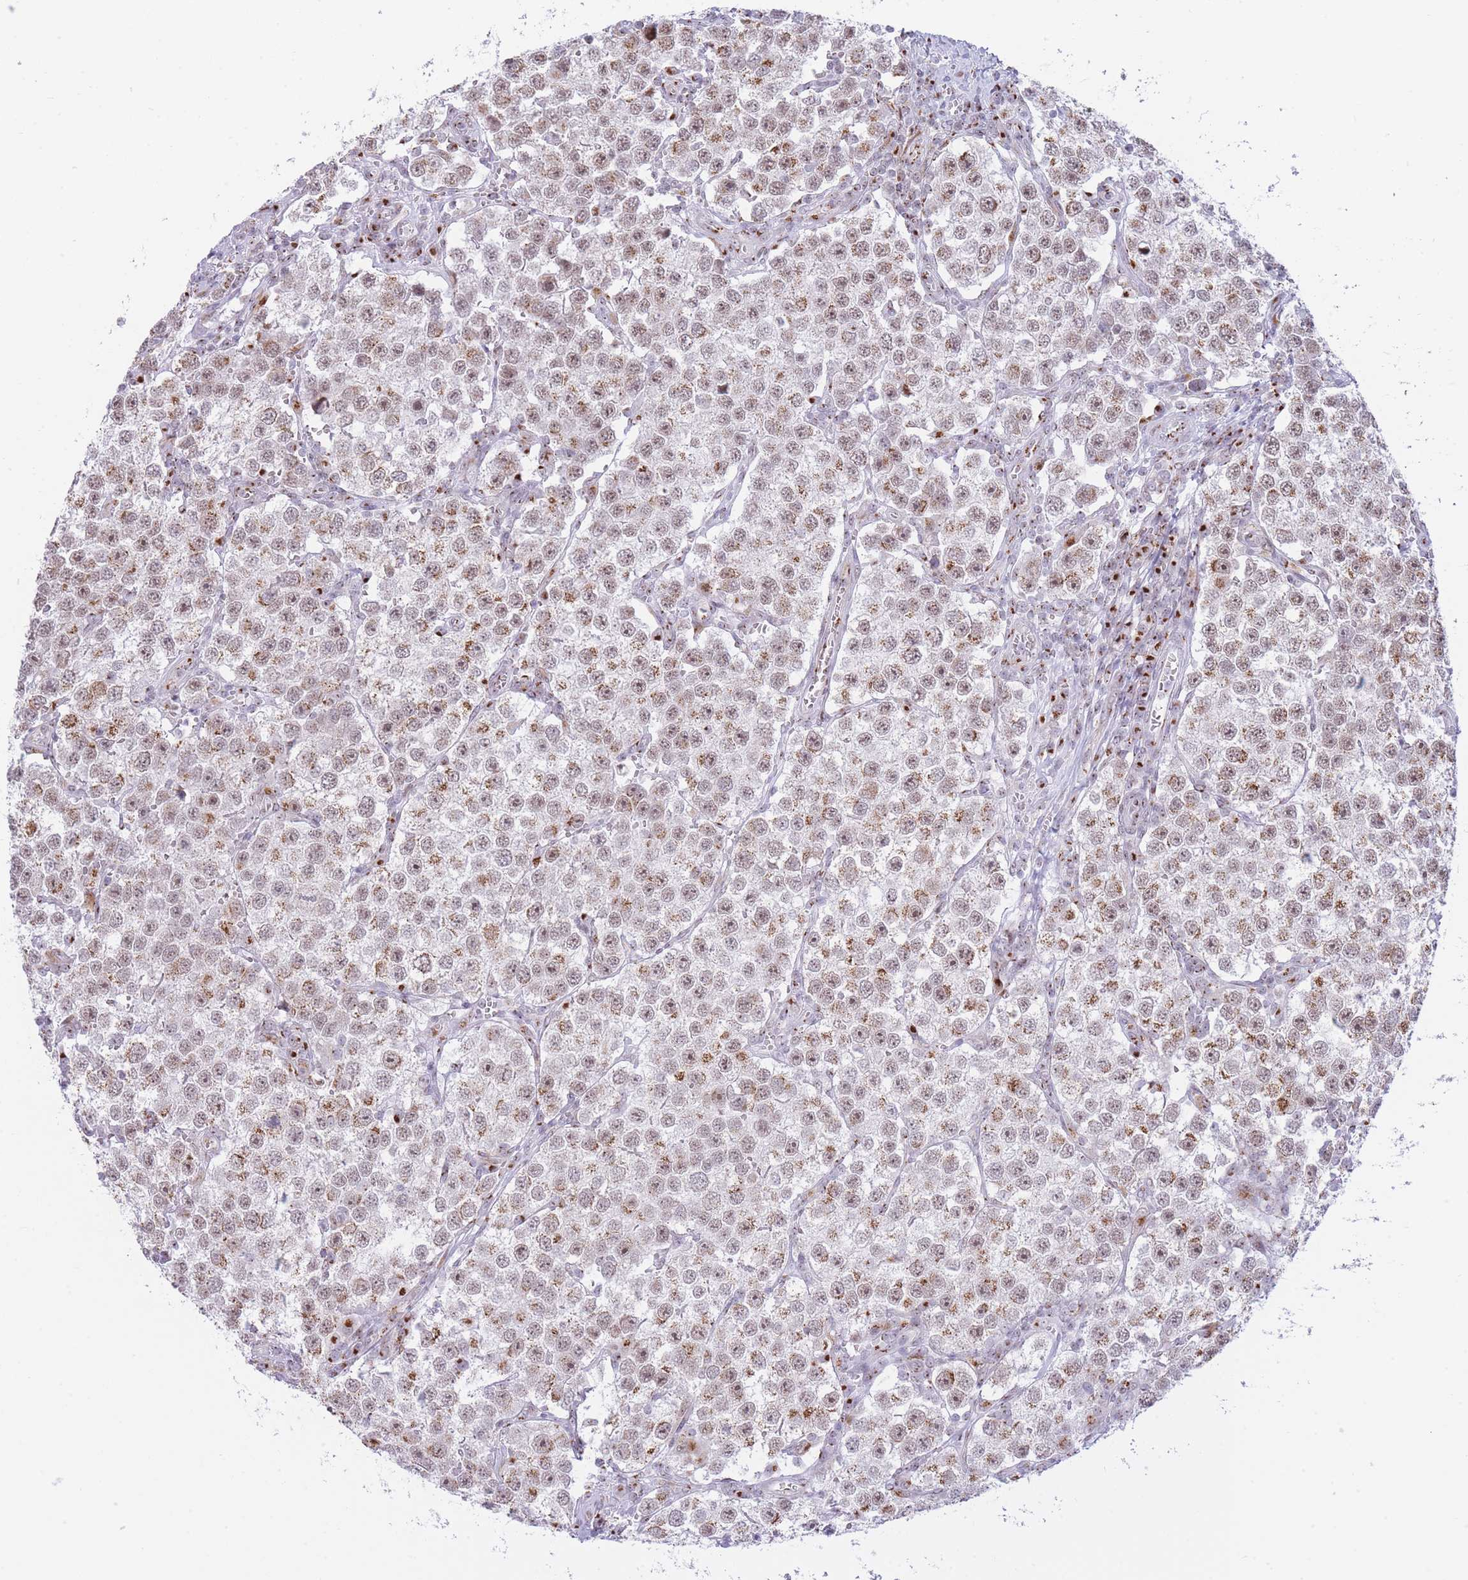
{"staining": {"intensity": "moderate", "quantity": ">75%", "location": "cytoplasmic/membranous,nuclear"}, "tissue": "testis cancer", "cell_type": "Tumor cells", "image_type": "cancer", "snomed": [{"axis": "morphology", "description": "Seminoma, NOS"}, {"axis": "topography", "description": "Testis"}], "caption": "Tumor cells show moderate cytoplasmic/membranous and nuclear staining in approximately >75% of cells in testis cancer (seminoma). The staining was performed using DAB (3,3'-diaminobenzidine), with brown indicating positive protein expression. Nuclei are stained blue with hematoxylin.", "gene": "INO80C", "patient": {"sex": "male", "age": 37}}